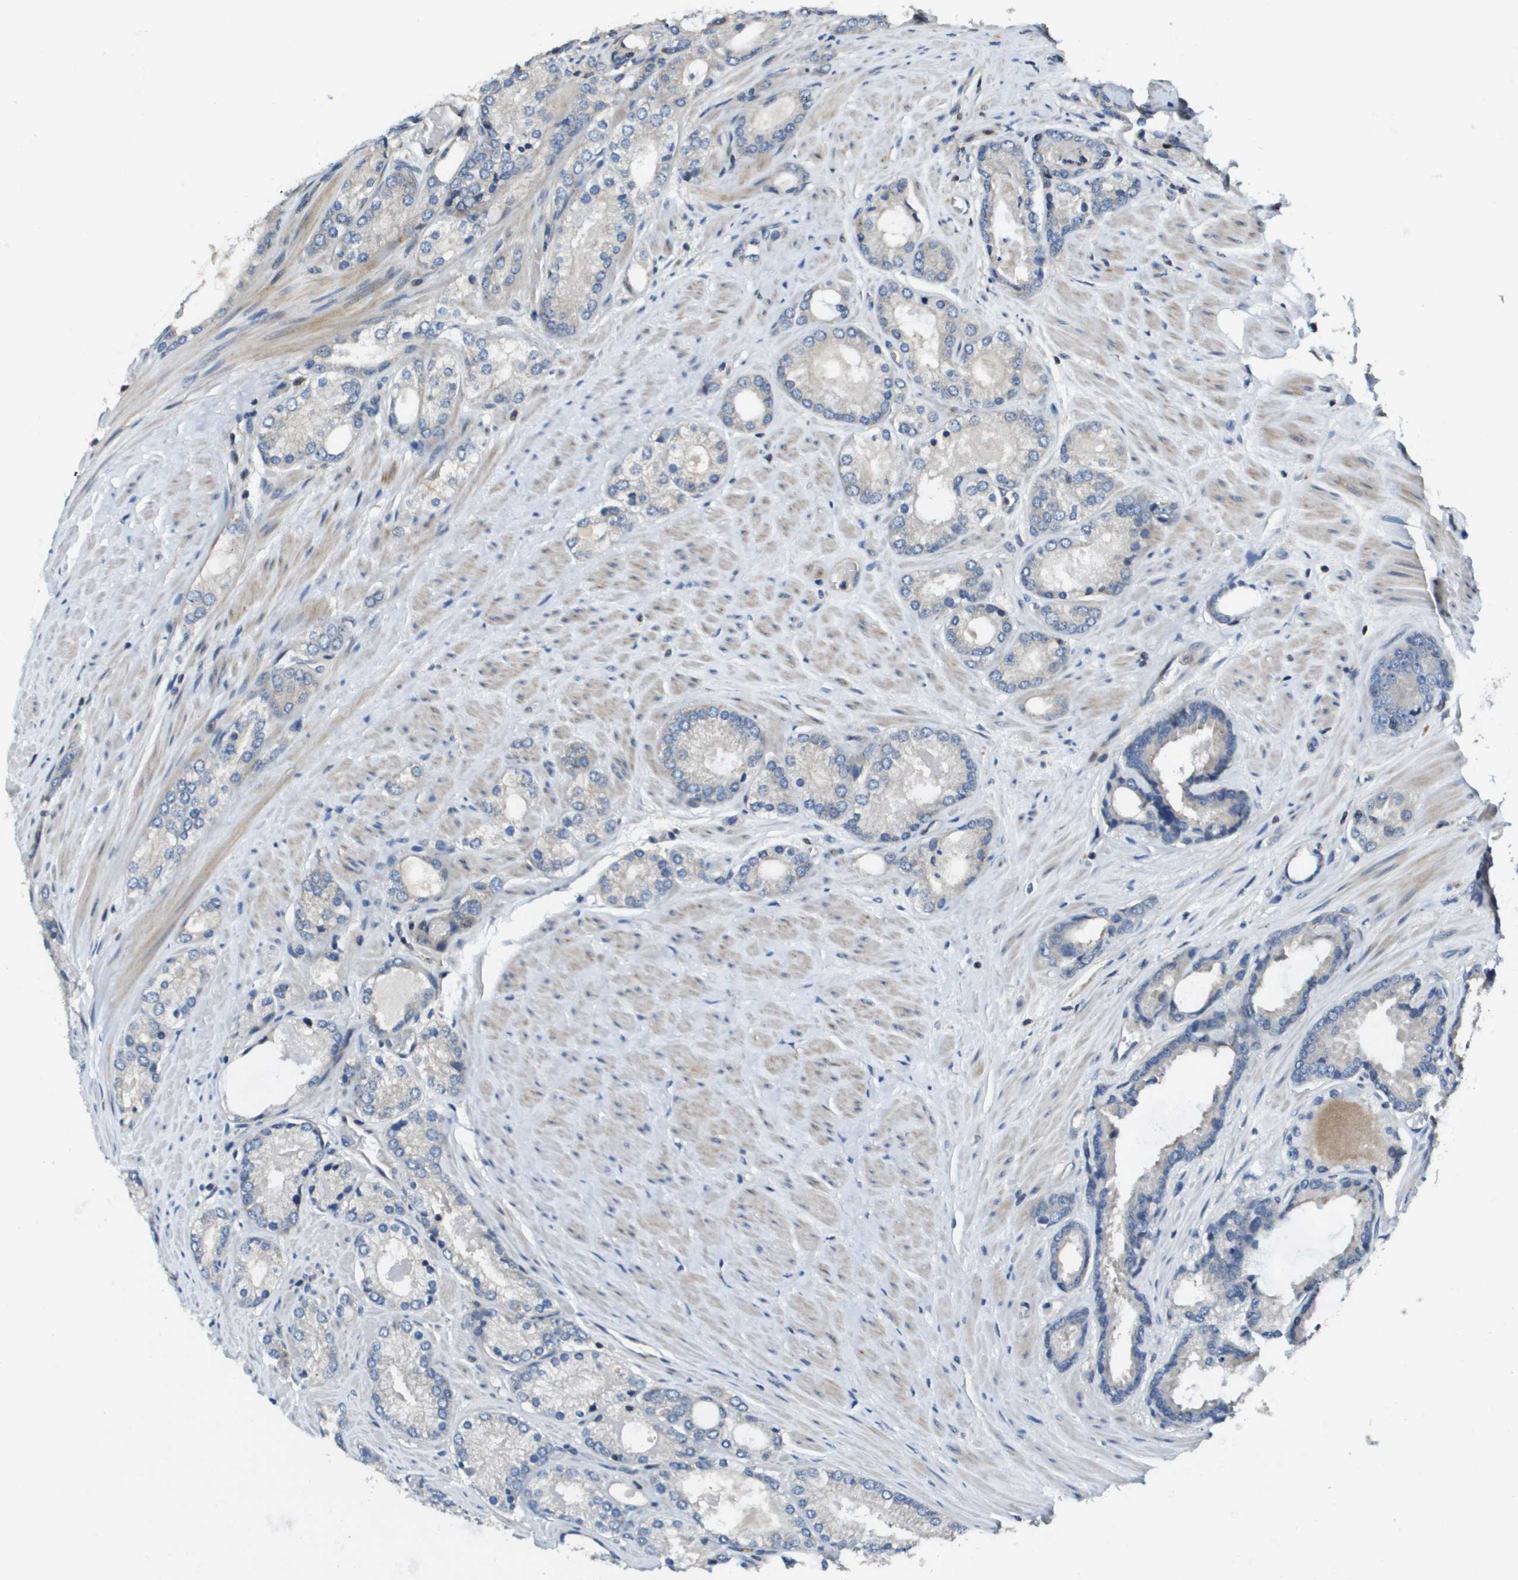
{"staining": {"intensity": "negative", "quantity": "none", "location": "none"}, "tissue": "prostate cancer", "cell_type": "Tumor cells", "image_type": "cancer", "snomed": [{"axis": "morphology", "description": "Adenocarcinoma, High grade"}, {"axis": "topography", "description": "Prostate"}], "caption": "Immunohistochemistry (IHC) image of neoplastic tissue: human prostate adenocarcinoma (high-grade) stained with DAB reveals no significant protein staining in tumor cells.", "gene": "SCN4B", "patient": {"sex": "male", "age": 65}}